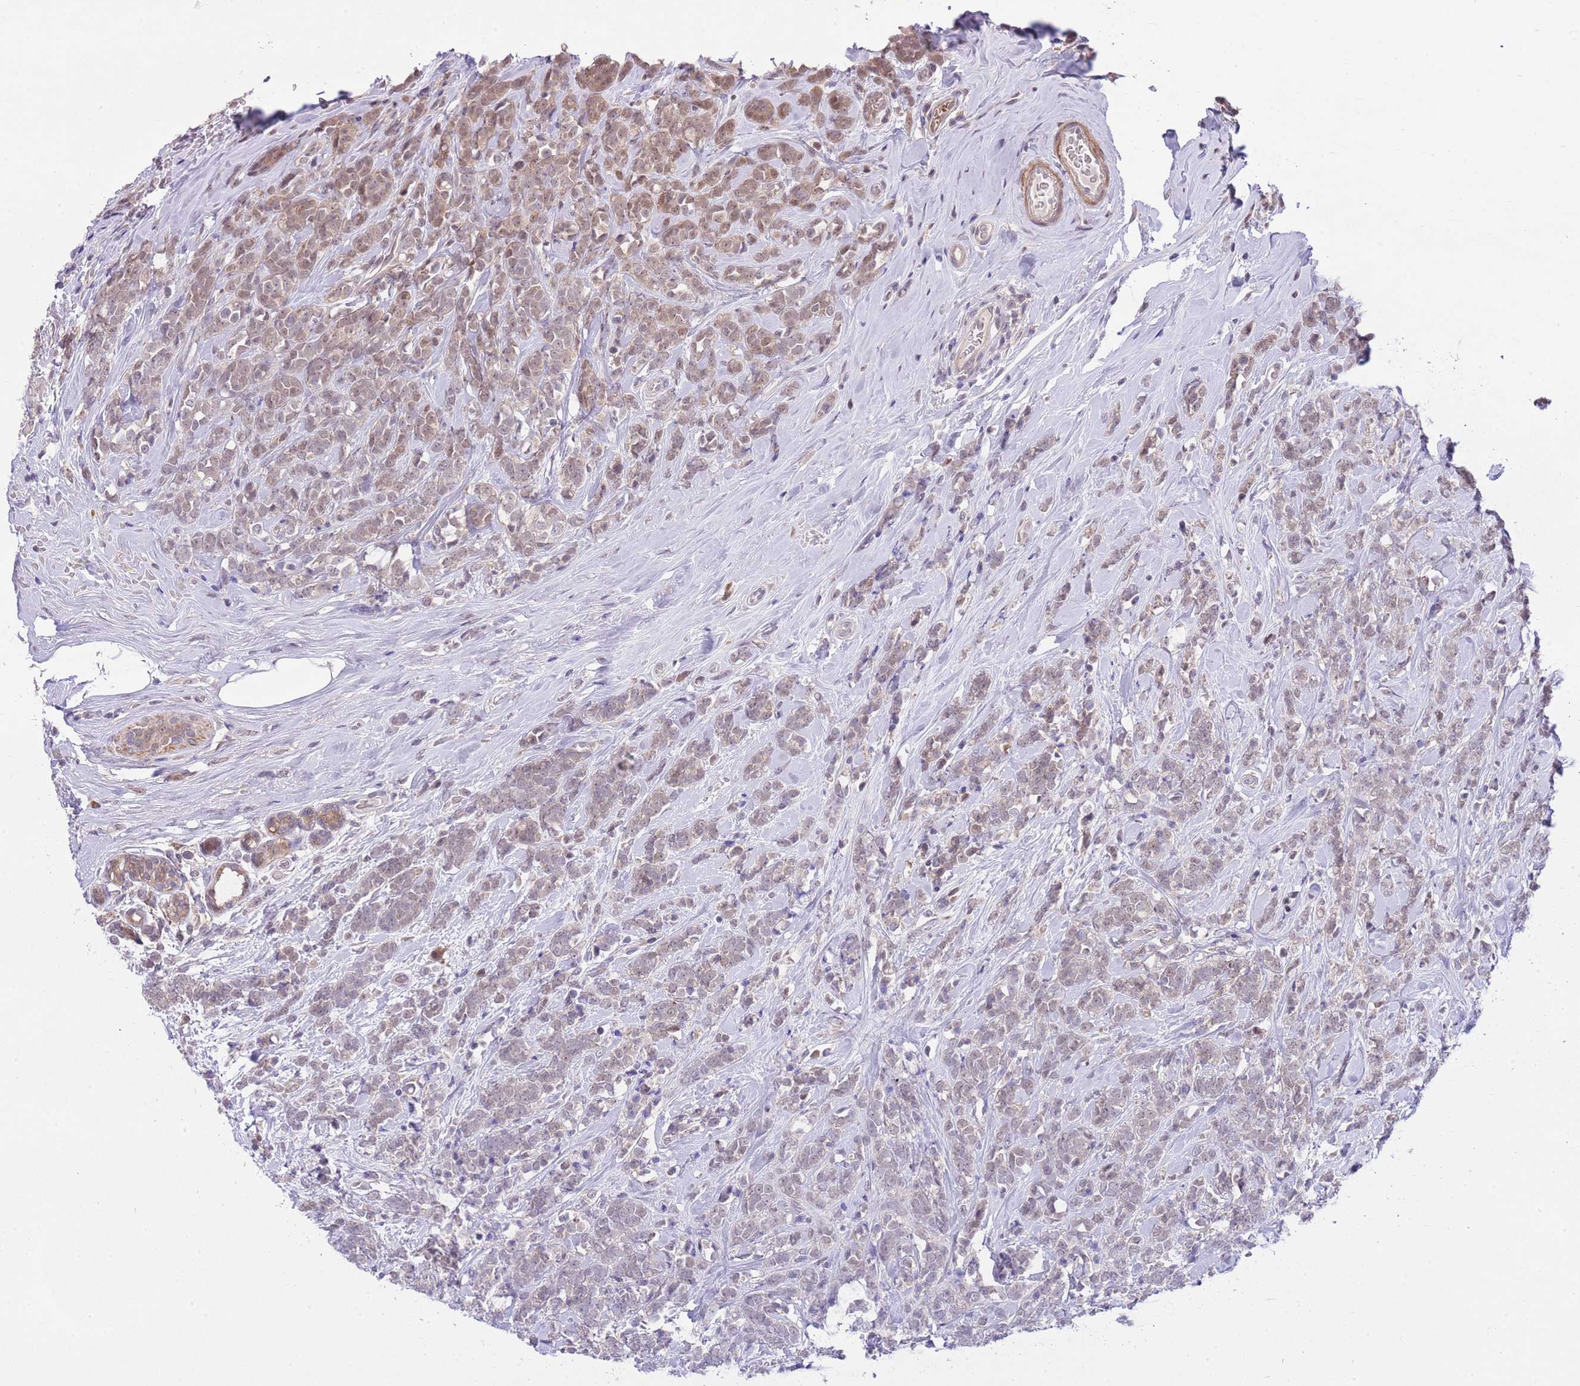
{"staining": {"intensity": "weak", "quantity": "25%-75%", "location": "cytoplasmic/membranous"}, "tissue": "breast cancer", "cell_type": "Tumor cells", "image_type": "cancer", "snomed": [{"axis": "morphology", "description": "Lobular carcinoma"}, {"axis": "topography", "description": "Breast"}], "caption": "Human breast cancer stained with a brown dye reveals weak cytoplasmic/membranous positive expression in about 25%-75% of tumor cells.", "gene": "GALK2", "patient": {"sex": "female", "age": 58}}